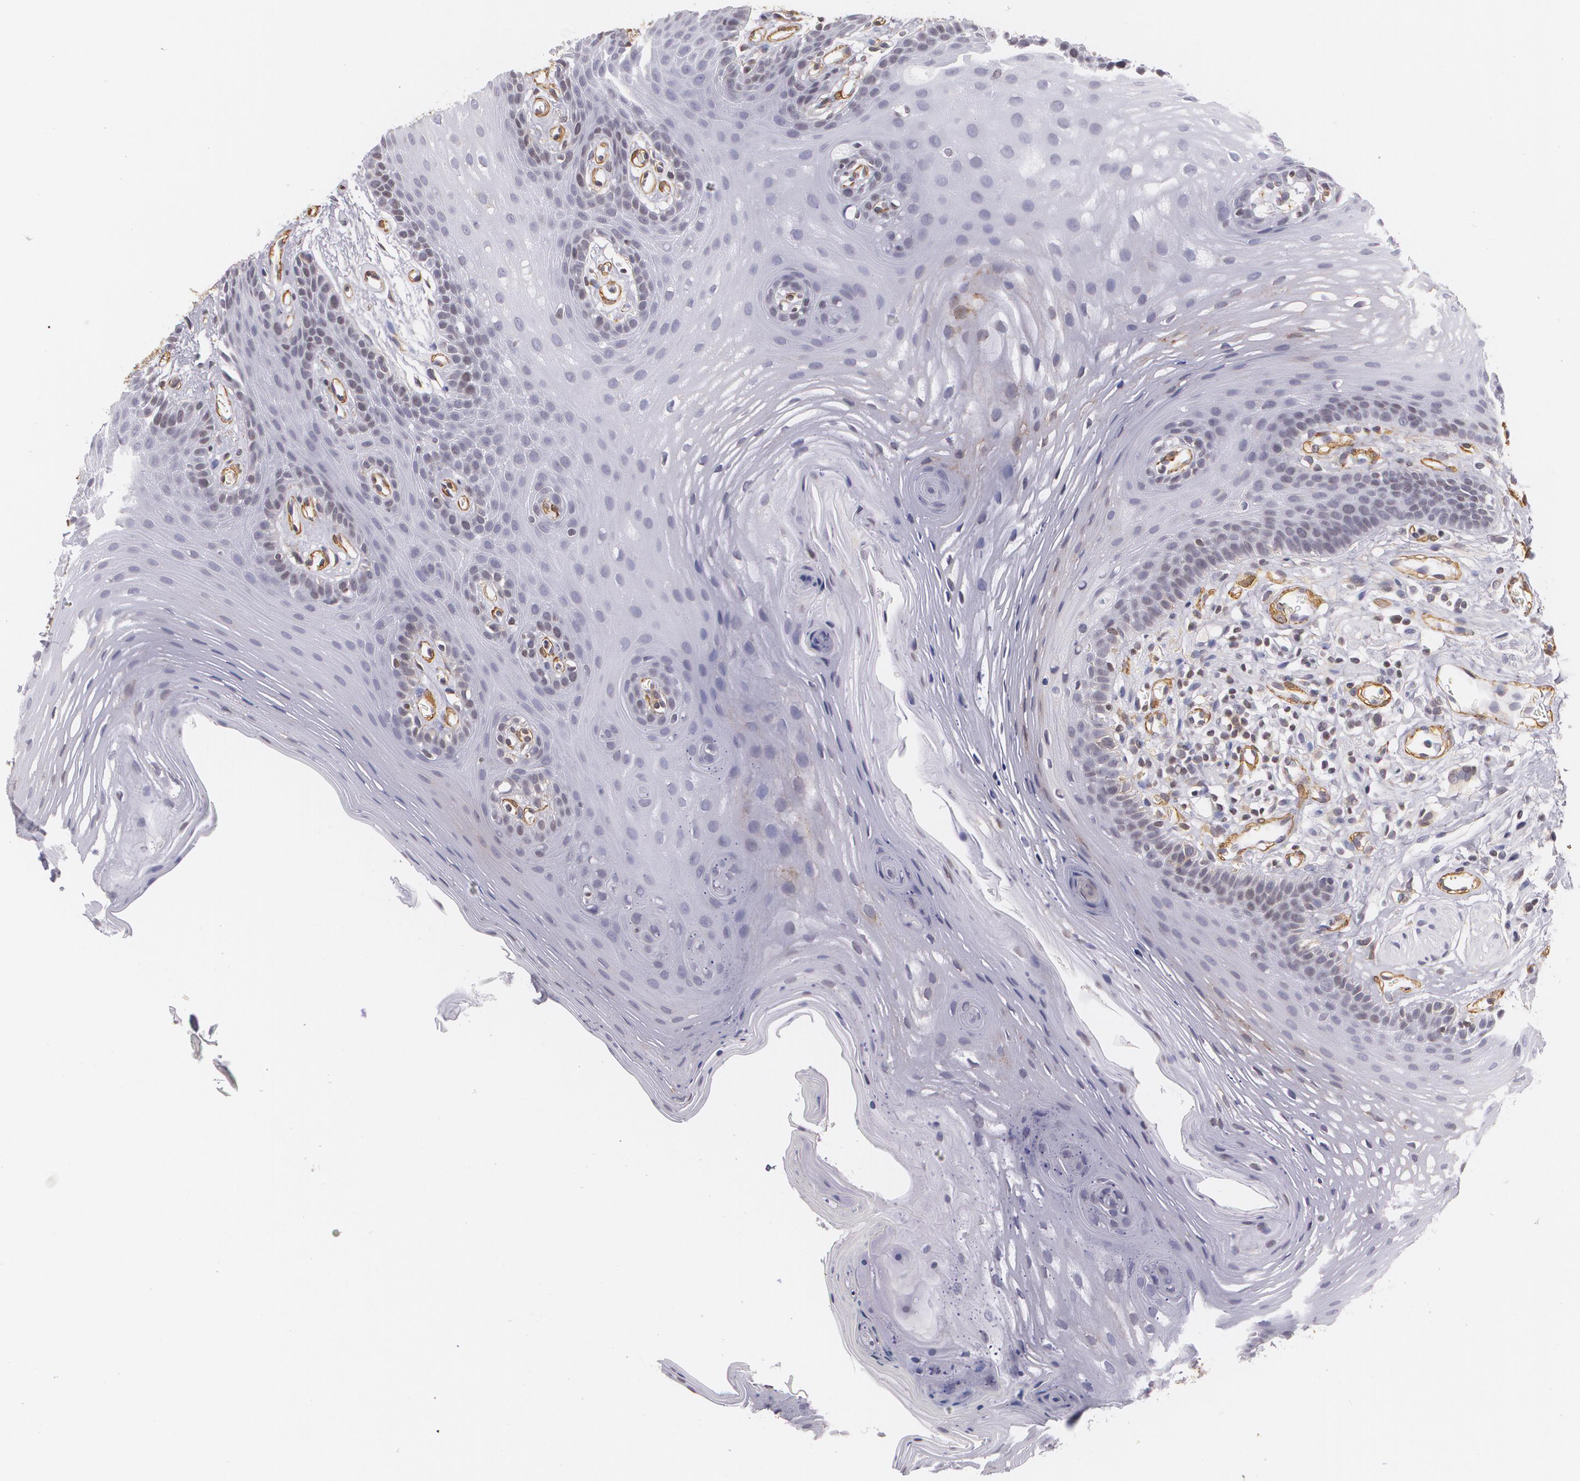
{"staining": {"intensity": "negative", "quantity": "none", "location": "none"}, "tissue": "oral mucosa", "cell_type": "Squamous epithelial cells", "image_type": "normal", "snomed": [{"axis": "morphology", "description": "Normal tissue, NOS"}, {"axis": "topography", "description": "Oral tissue"}], "caption": "An immunohistochemistry (IHC) photomicrograph of benign oral mucosa is shown. There is no staining in squamous epithelial cells of oral mucosa.", "gene": "VAMP1", "patient": {"sex": "male", "age": 62}}